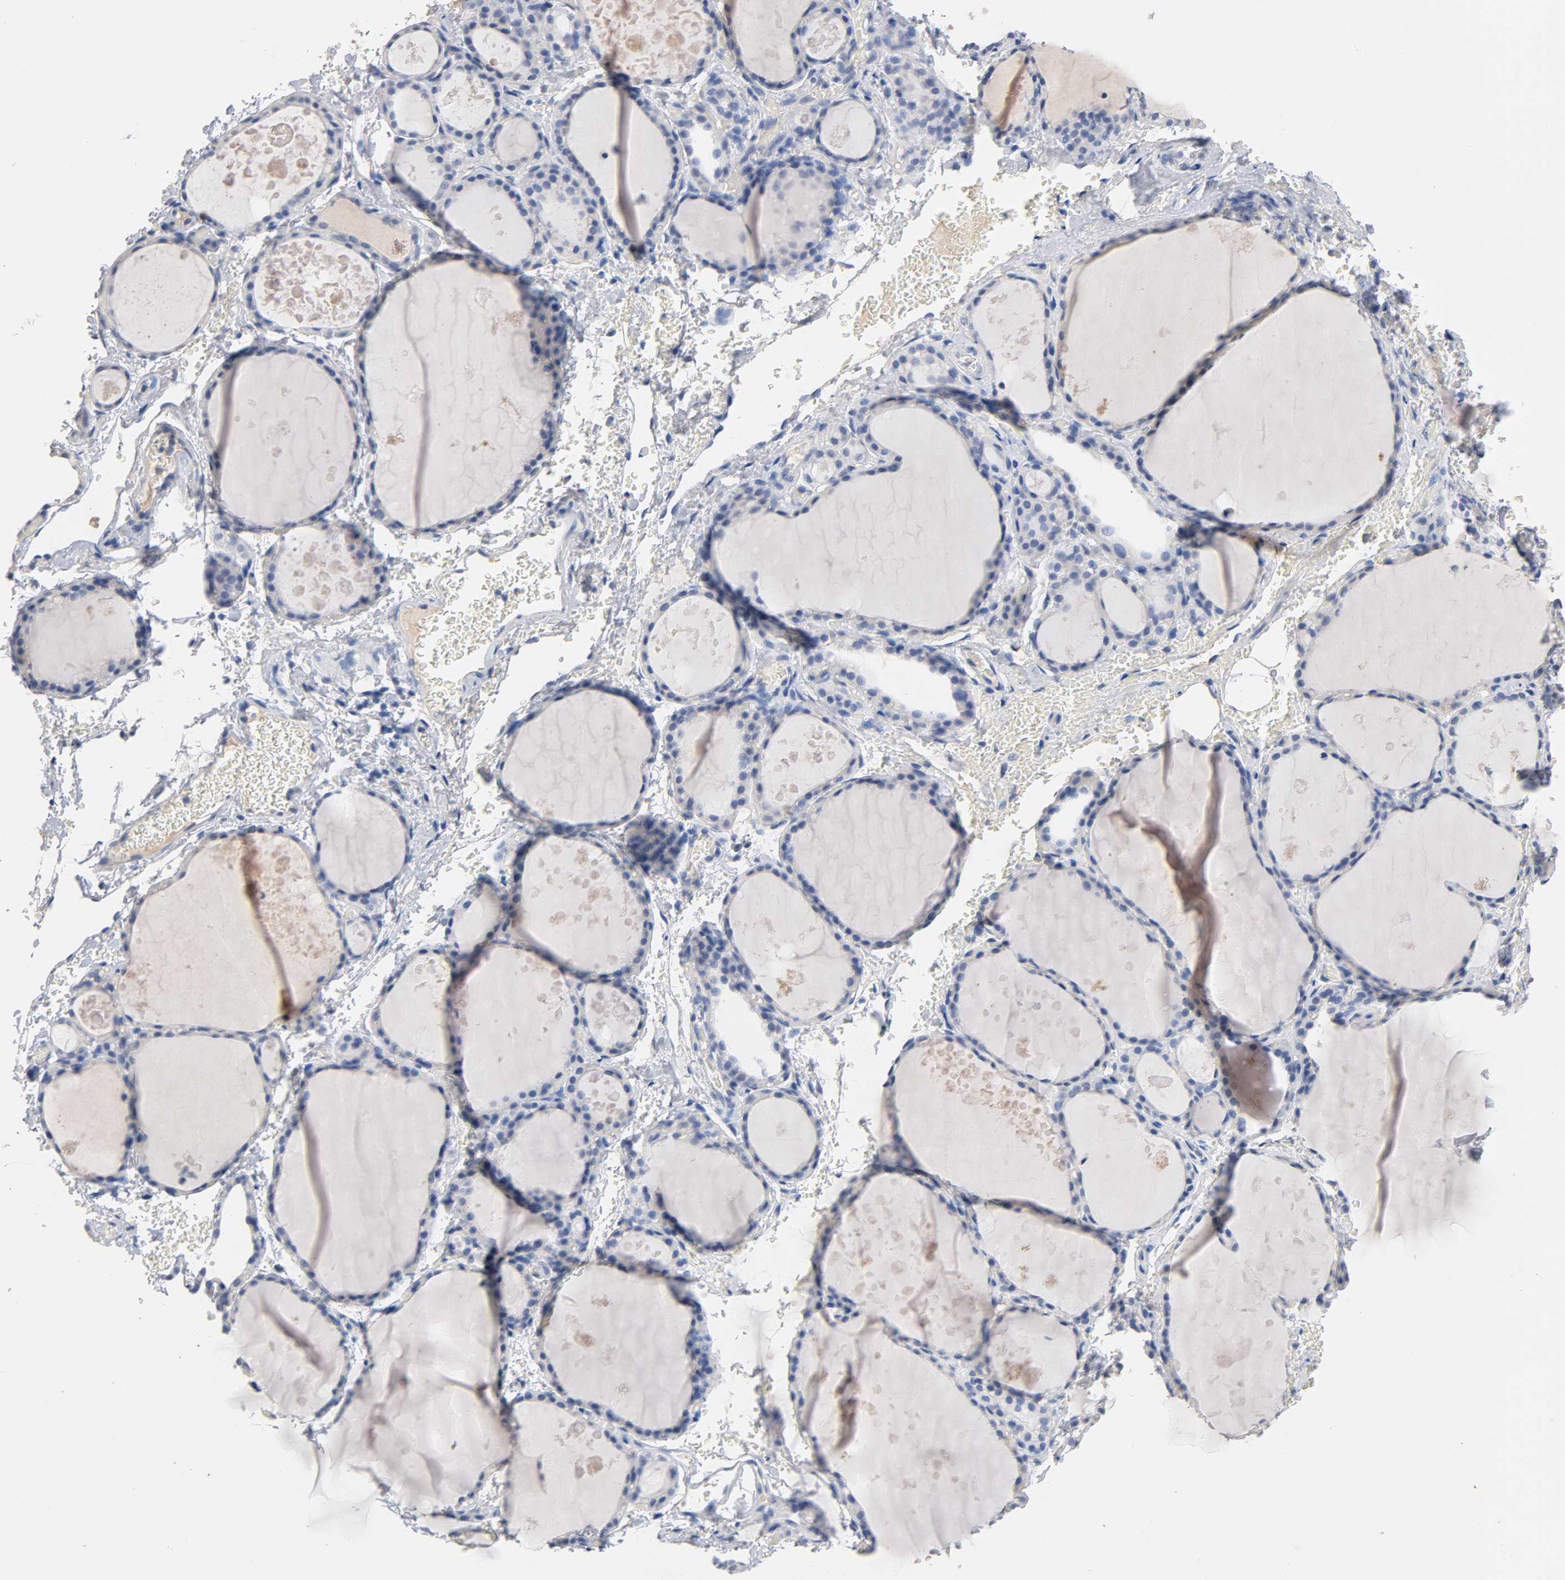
{"staining": {"intensity": "negative", "quantity": "none", "location": "none"}, "tissue": "thyroid gland", "cell_type": "Glandular cells", "image_type": "normal", "snomed": [{"axis": "morphology", "description": "Normal tissue, NOS"}, {"axis": "topography", "description": "Thyroid gland"}], "caption": "Immunohistochemistry micrograph of normal thyroid gland stained for a protein (brown), which reveals no staining in glandular cells.", "gene": "ZCCHC13", "patient": {"sex": "male", "age": 61}}